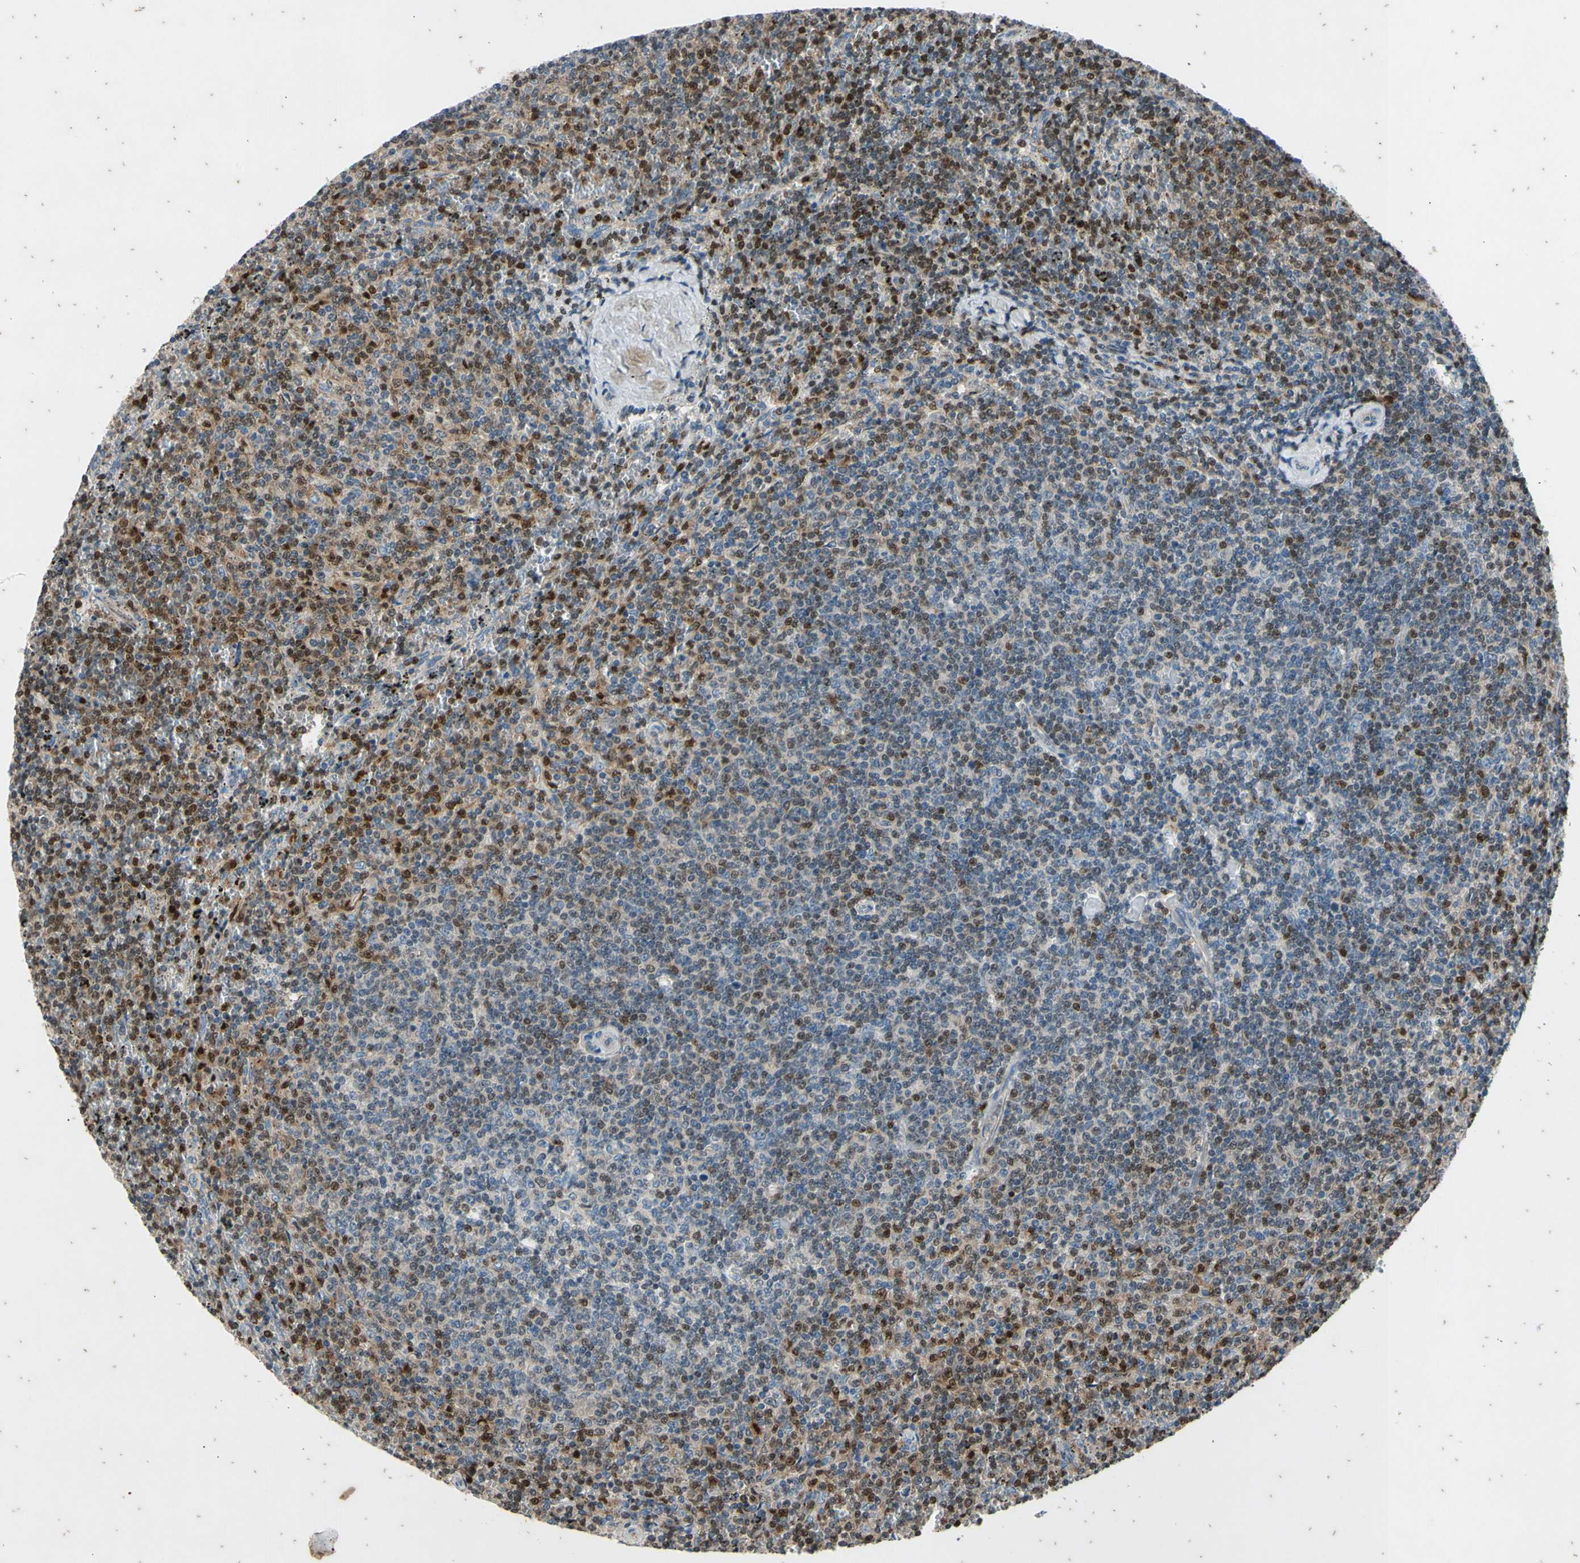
{"staining": {"intensity": "negative", "quantity": "none", "location": "none"}, "tissue": "lymphoma", "cell_type": "Tumor cells", "image_type": "cancer", "snomed": [{"axis": "morphology", "description": "Malignant lymphoma, non-Hodgkin's type, Low grade"}, {"axis": "topography", "description": "Spleen"}], "caption": "Immunohistochemical staining of lymphoma demonstrates no significant positivity in tumor cells. The staining was performed using DAB (3,3'-diaminobenzidine) to visualize the protein expression in brown, while the nuclei were stained in blue with hematoxylin (Magnification: 20x).", "gene": "TBX21", "patient": {"sex": "female", "age": 50}}